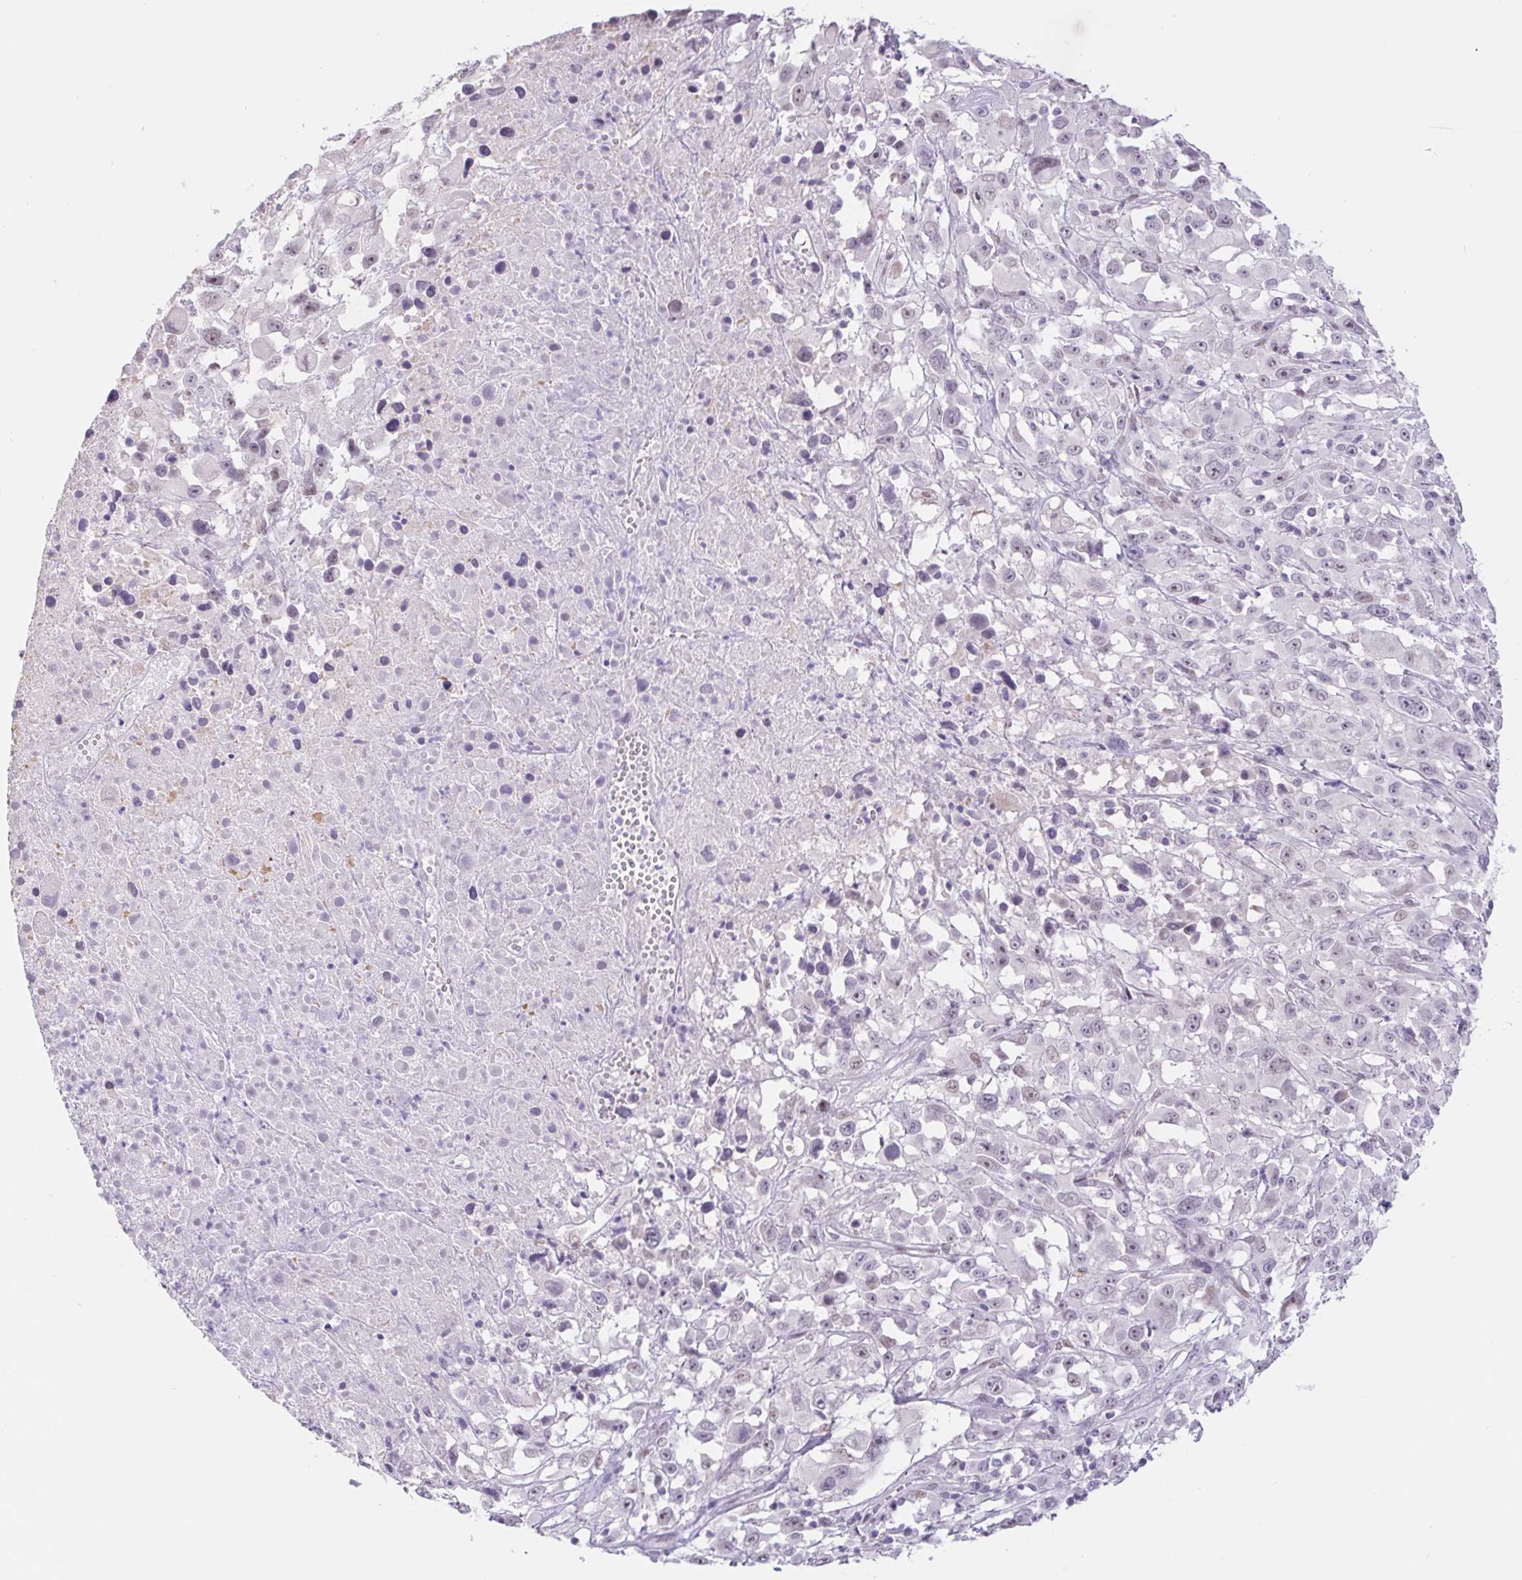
{"staining": {"intensity": "weak", "quantity": "<25%", "location": "nuclear"}, "tissue": "melanoma", "cell_type": "Tumor cells", "image_type": "cancer", "snomed": [{"axis": "morphology", "description": "Malignant melanoma, Metastatic site"}, {"axis": "topography", "description": "Soft tissue"}], "caption": "High power microscopy photomicrograph of an IHC micrograph of melanoma, revealing no significant staining in tumor cells. The staining is performed using DAB brown chromogen with nuclei counter-stained in using hematoxylin.", "gene": "CAND1", "patient": {"sex": "male", "age": 50}}